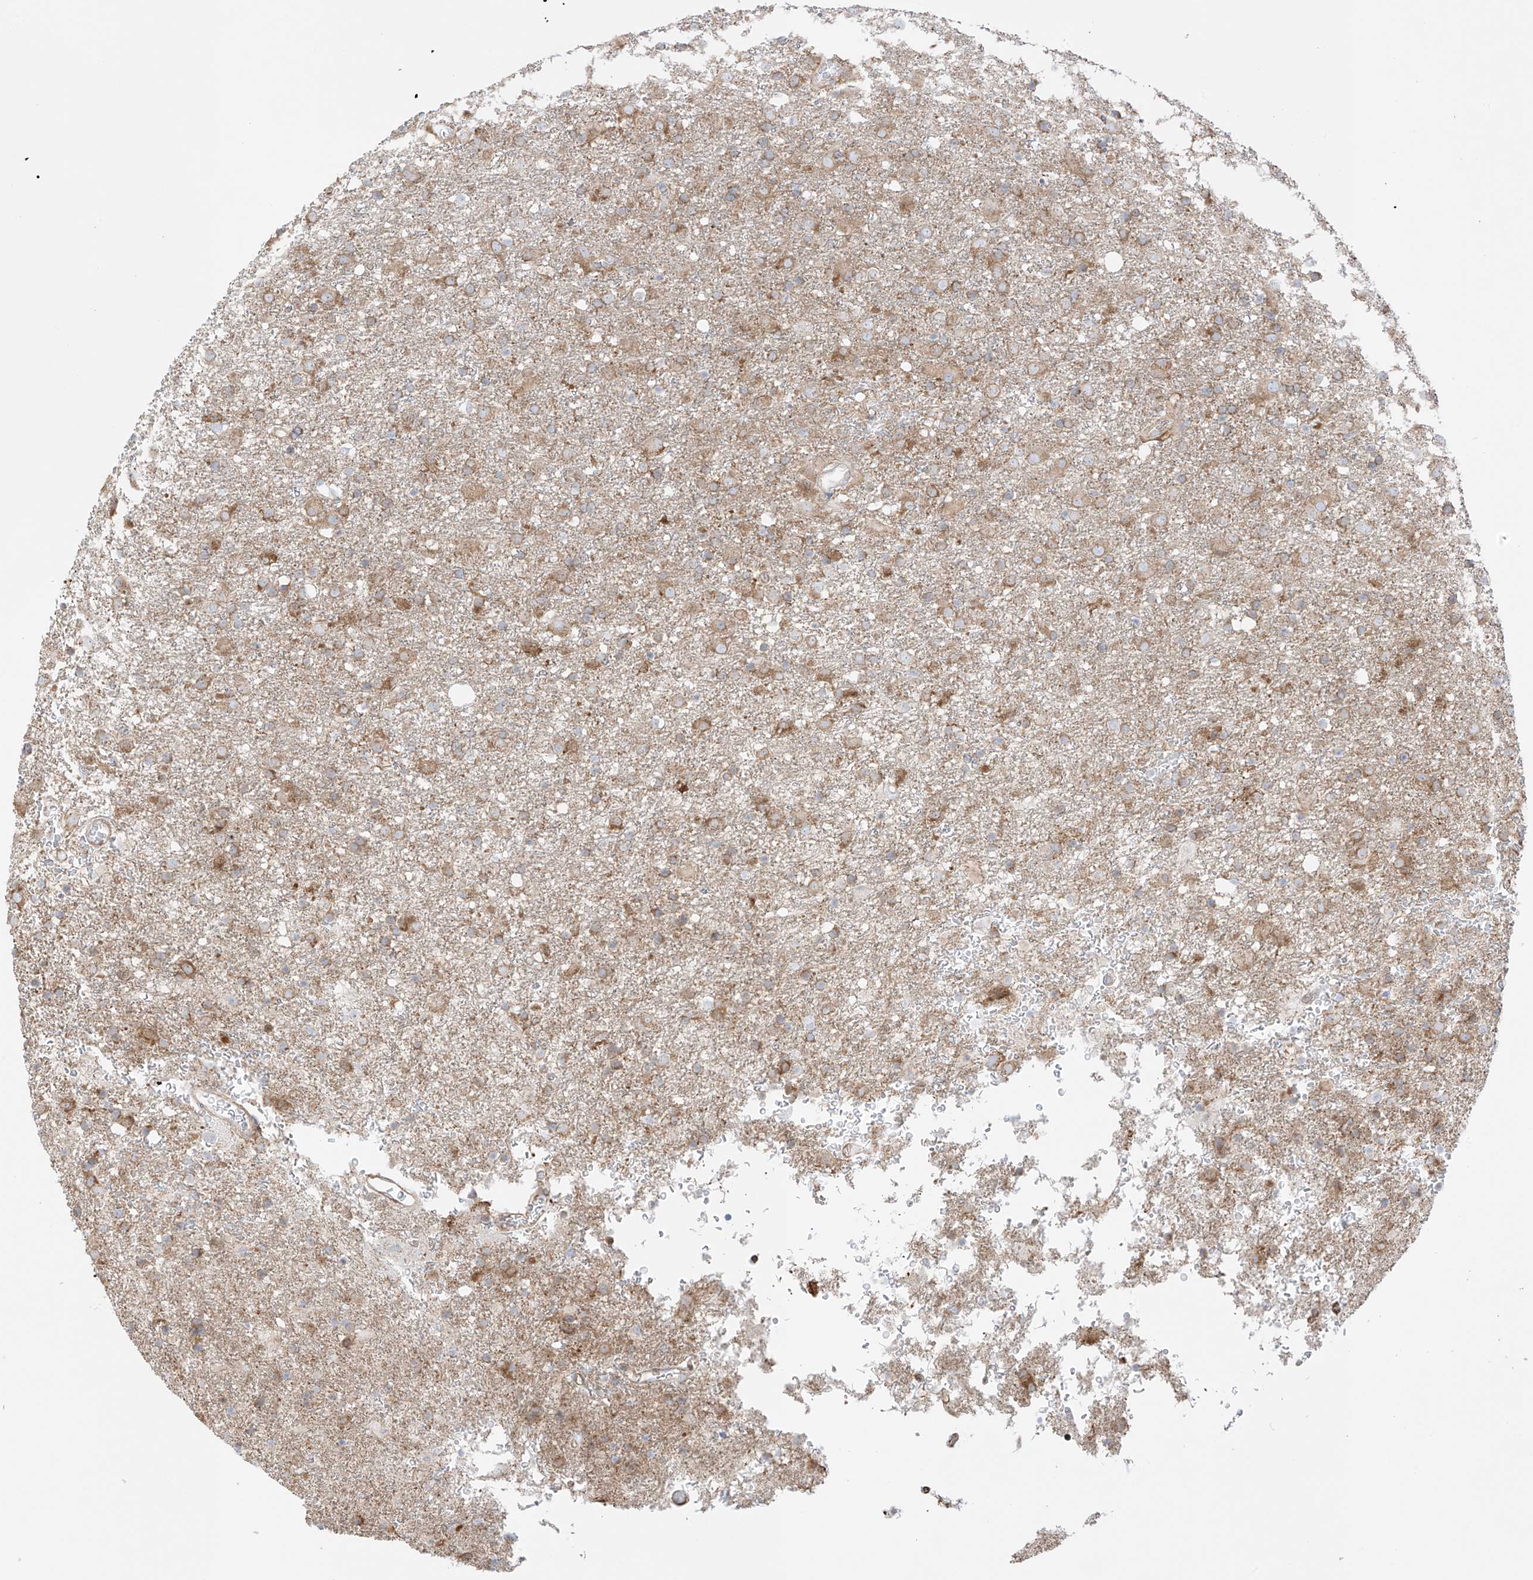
{"staining": {"intensity": "moderate", "quantity": ">75%", "location": "cytoplasmic/membranous"}, "tissue": "glioma", "cell_type": "Tumor cells", "image_type": "cancer", "snomed": [{"axis": "morphology", "description": "Glioma, malignant, Low grade"}, {"axis": "topography", "description": "Brain"}], "caption": "IHC staining of malignant glioma (low-grade), which displays medium levels of moderate cytoplasmic/membranous expression in approximately >75% of tumor cells indicating moderate cytoplasmic/membranous protein staining. The staining was performed using DAB (3,3'-diaminobenzidine) (brown) for protein detection and nuclei were counterstained in hematoxylin (blue).", "gene": "XKR3", "patient": {"sex": "male", "age": 65}}